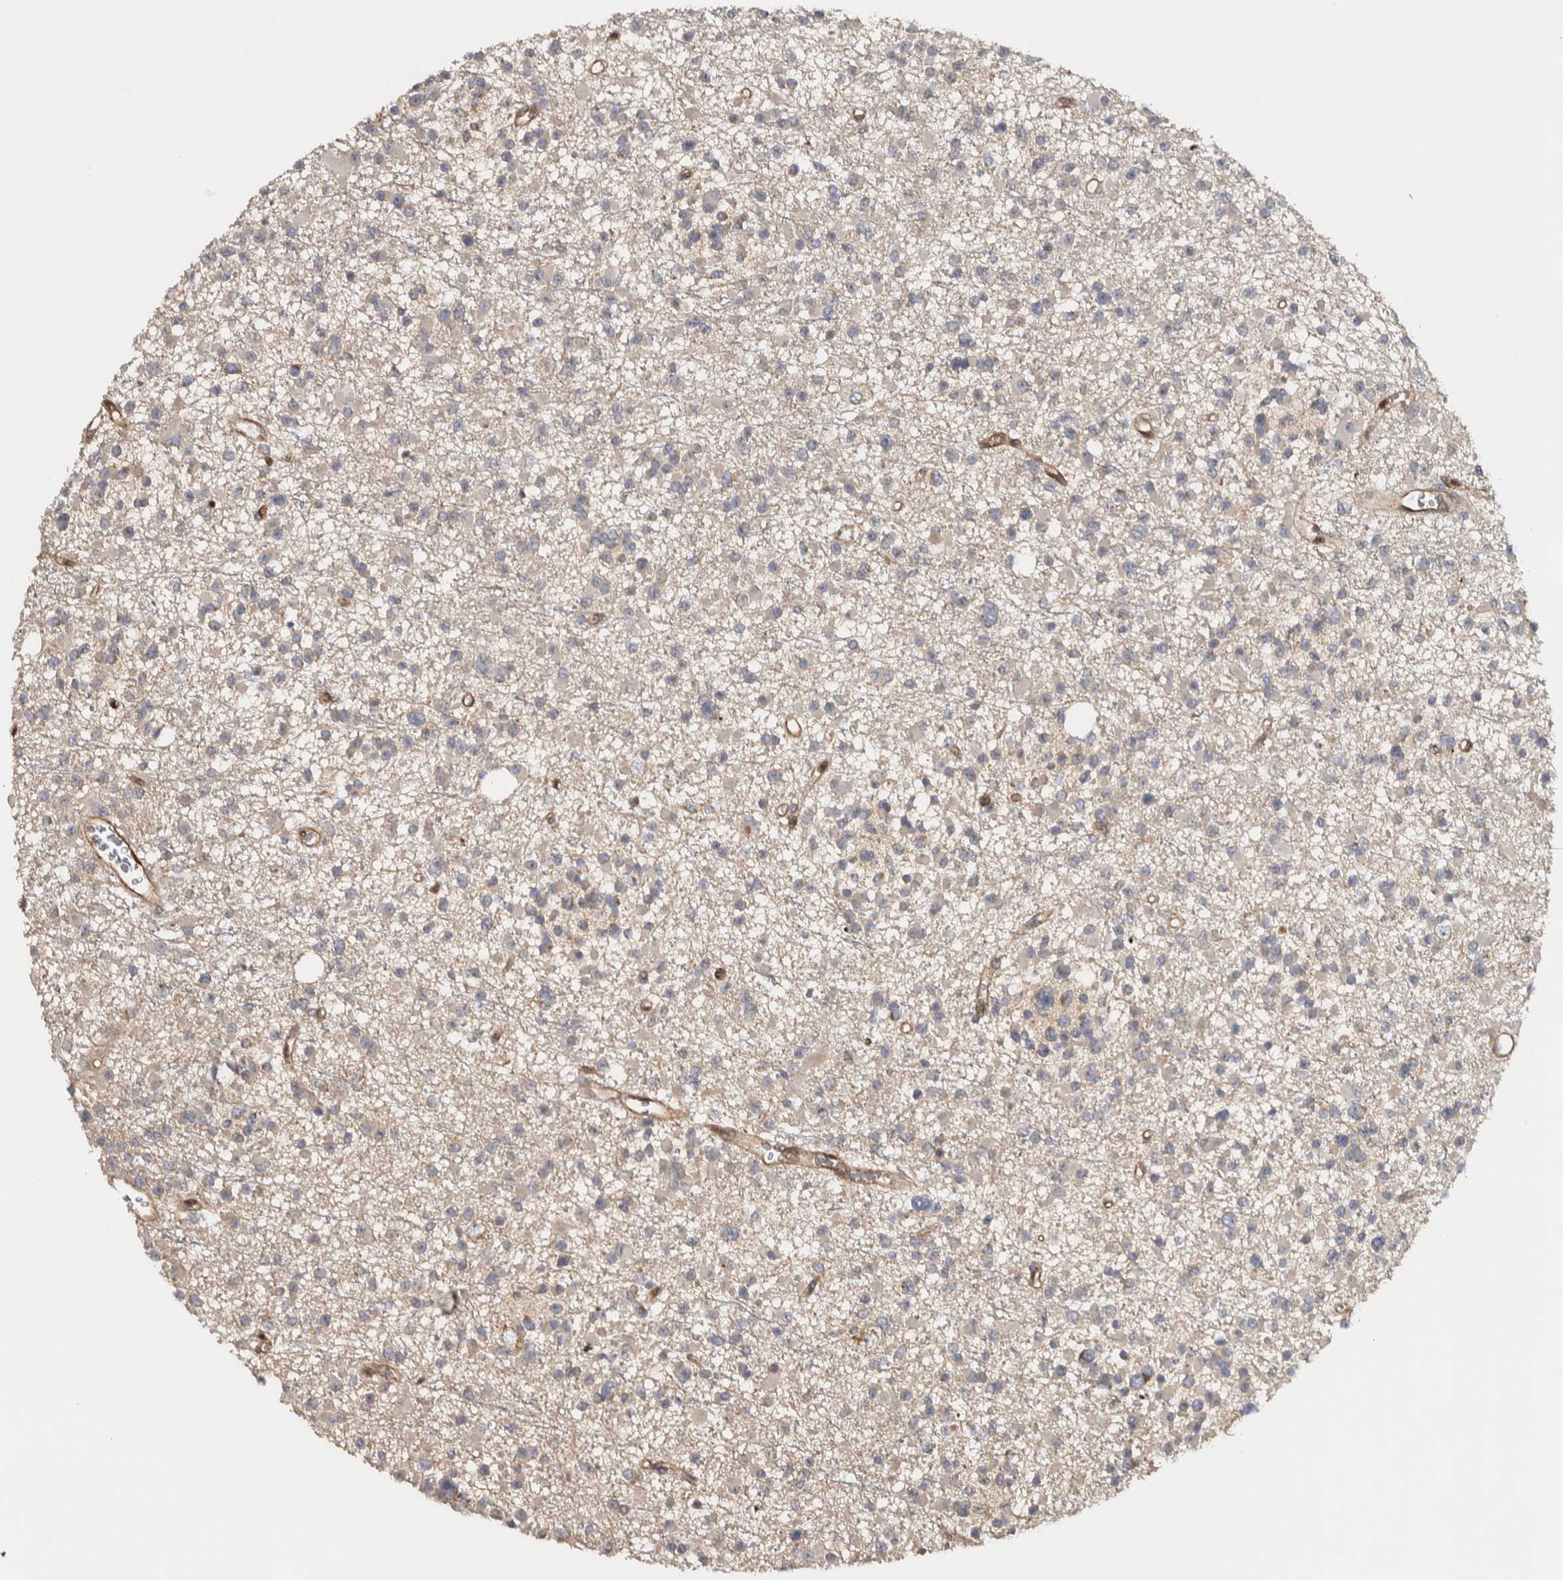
{"staining": {"intensity": "negative", "quantity": "none", "location": "none"}, "tissue": "glioma", "cell_type": "Tumor cells", "image_type": "cancer", "snomed": [{"axis": "morphology", "description": "Glioma, malignant, Low grade"}, {"axis": "topography", "description": "Brain"}], "caption": "There is no significant staining in tumor cells of glioma.", "gene": "CHMP4C", "patient": {"sex": "female", "age": 22}}